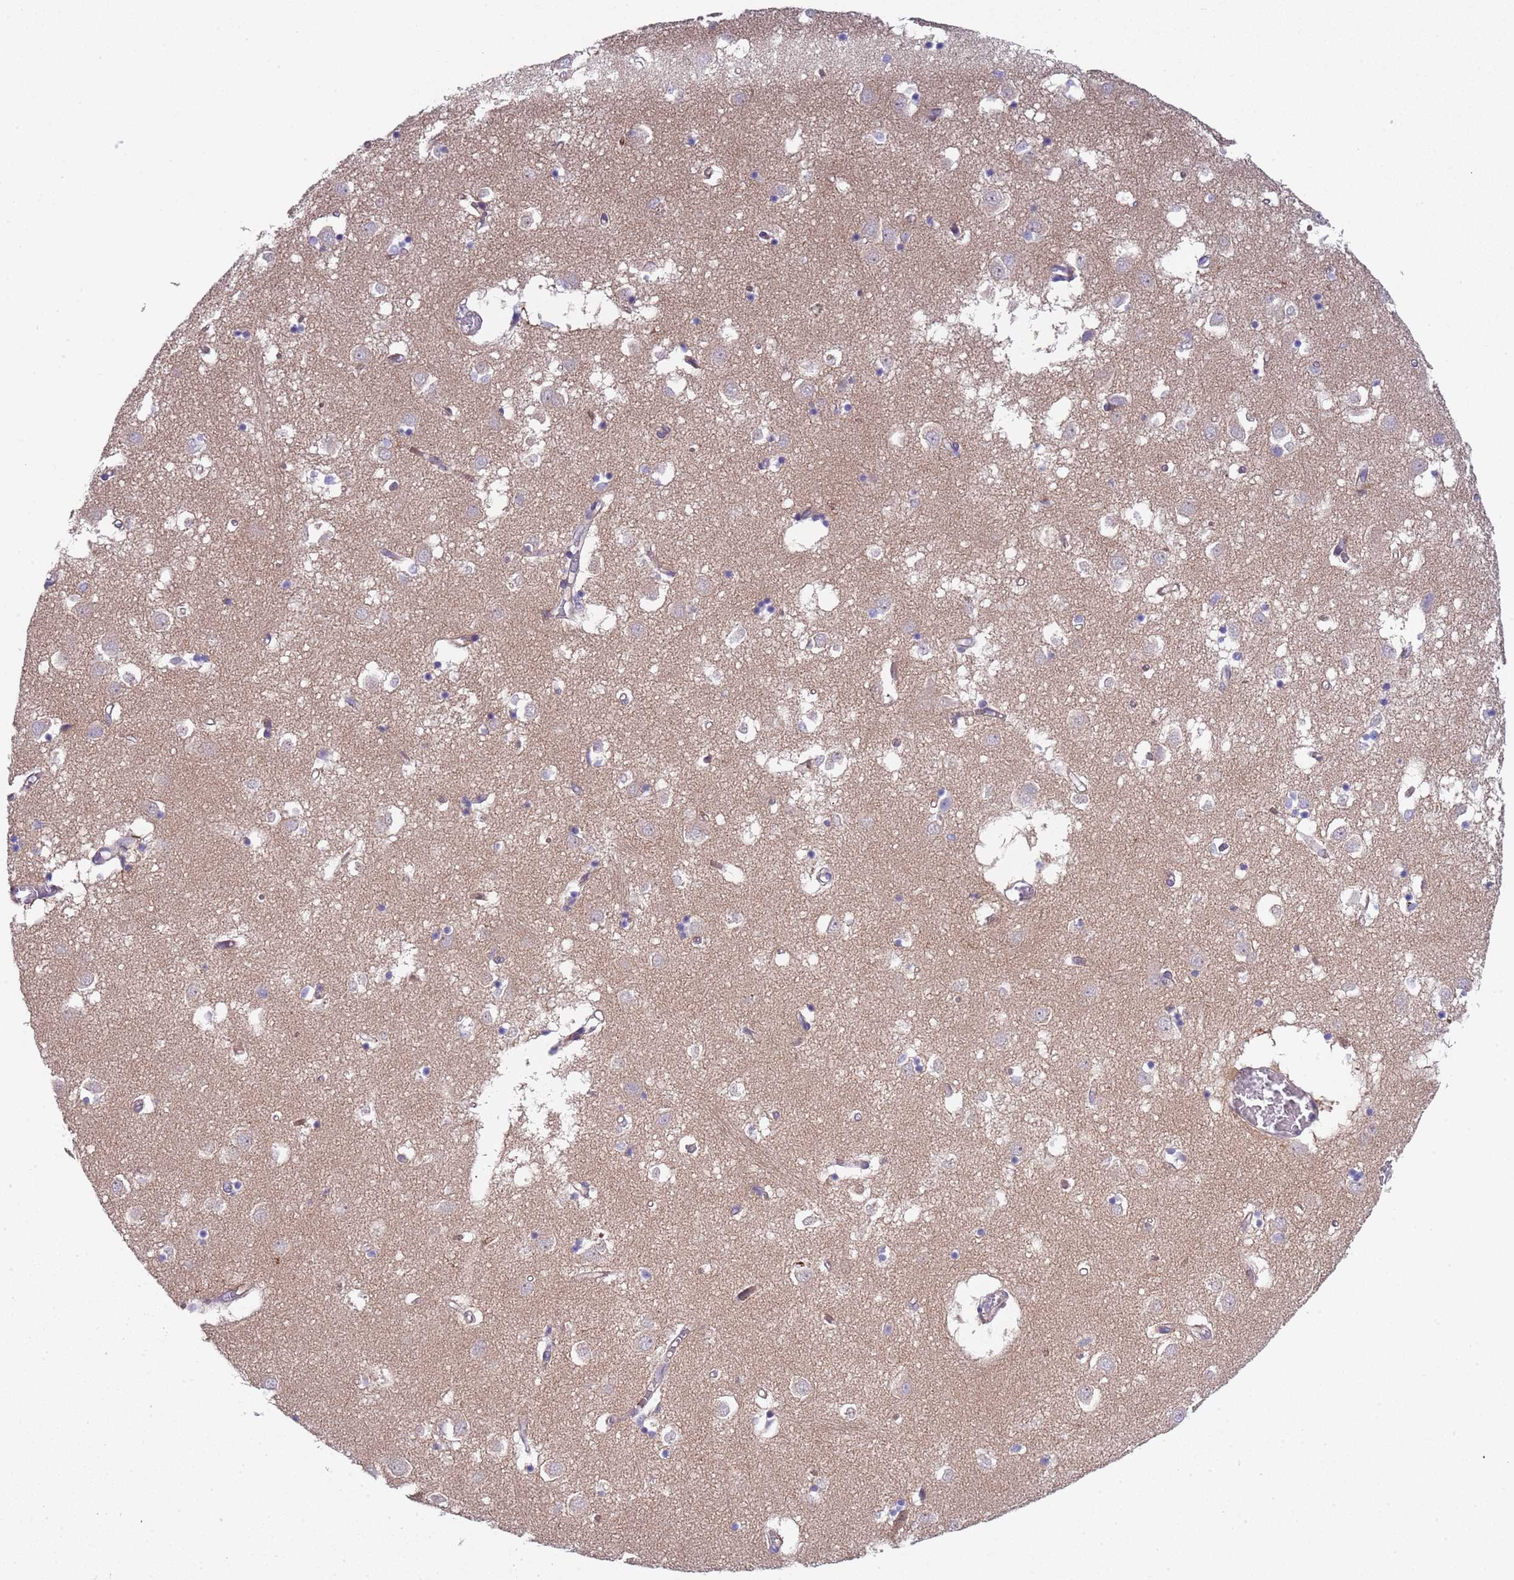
{"staining": {"intensity": "weak", "quantity": "<25%", "location": "cytoplasmic/membranous"}, "tissue": "caudate", "cell_type": "Glial cells", "image_type": "normal", "snomed": [{"axis": "morphology", "description": "Normal tissue, NOS"}, {"axis": "topography", "description": "Lateral ventricle wall"}], "caption": "A high-resolution histopathology image shows IHC staining of benign caudate, which displays no significant staining in glial cells.", "gene": "TRMT10A", "patient": {"sex": "male", "age": 70}}